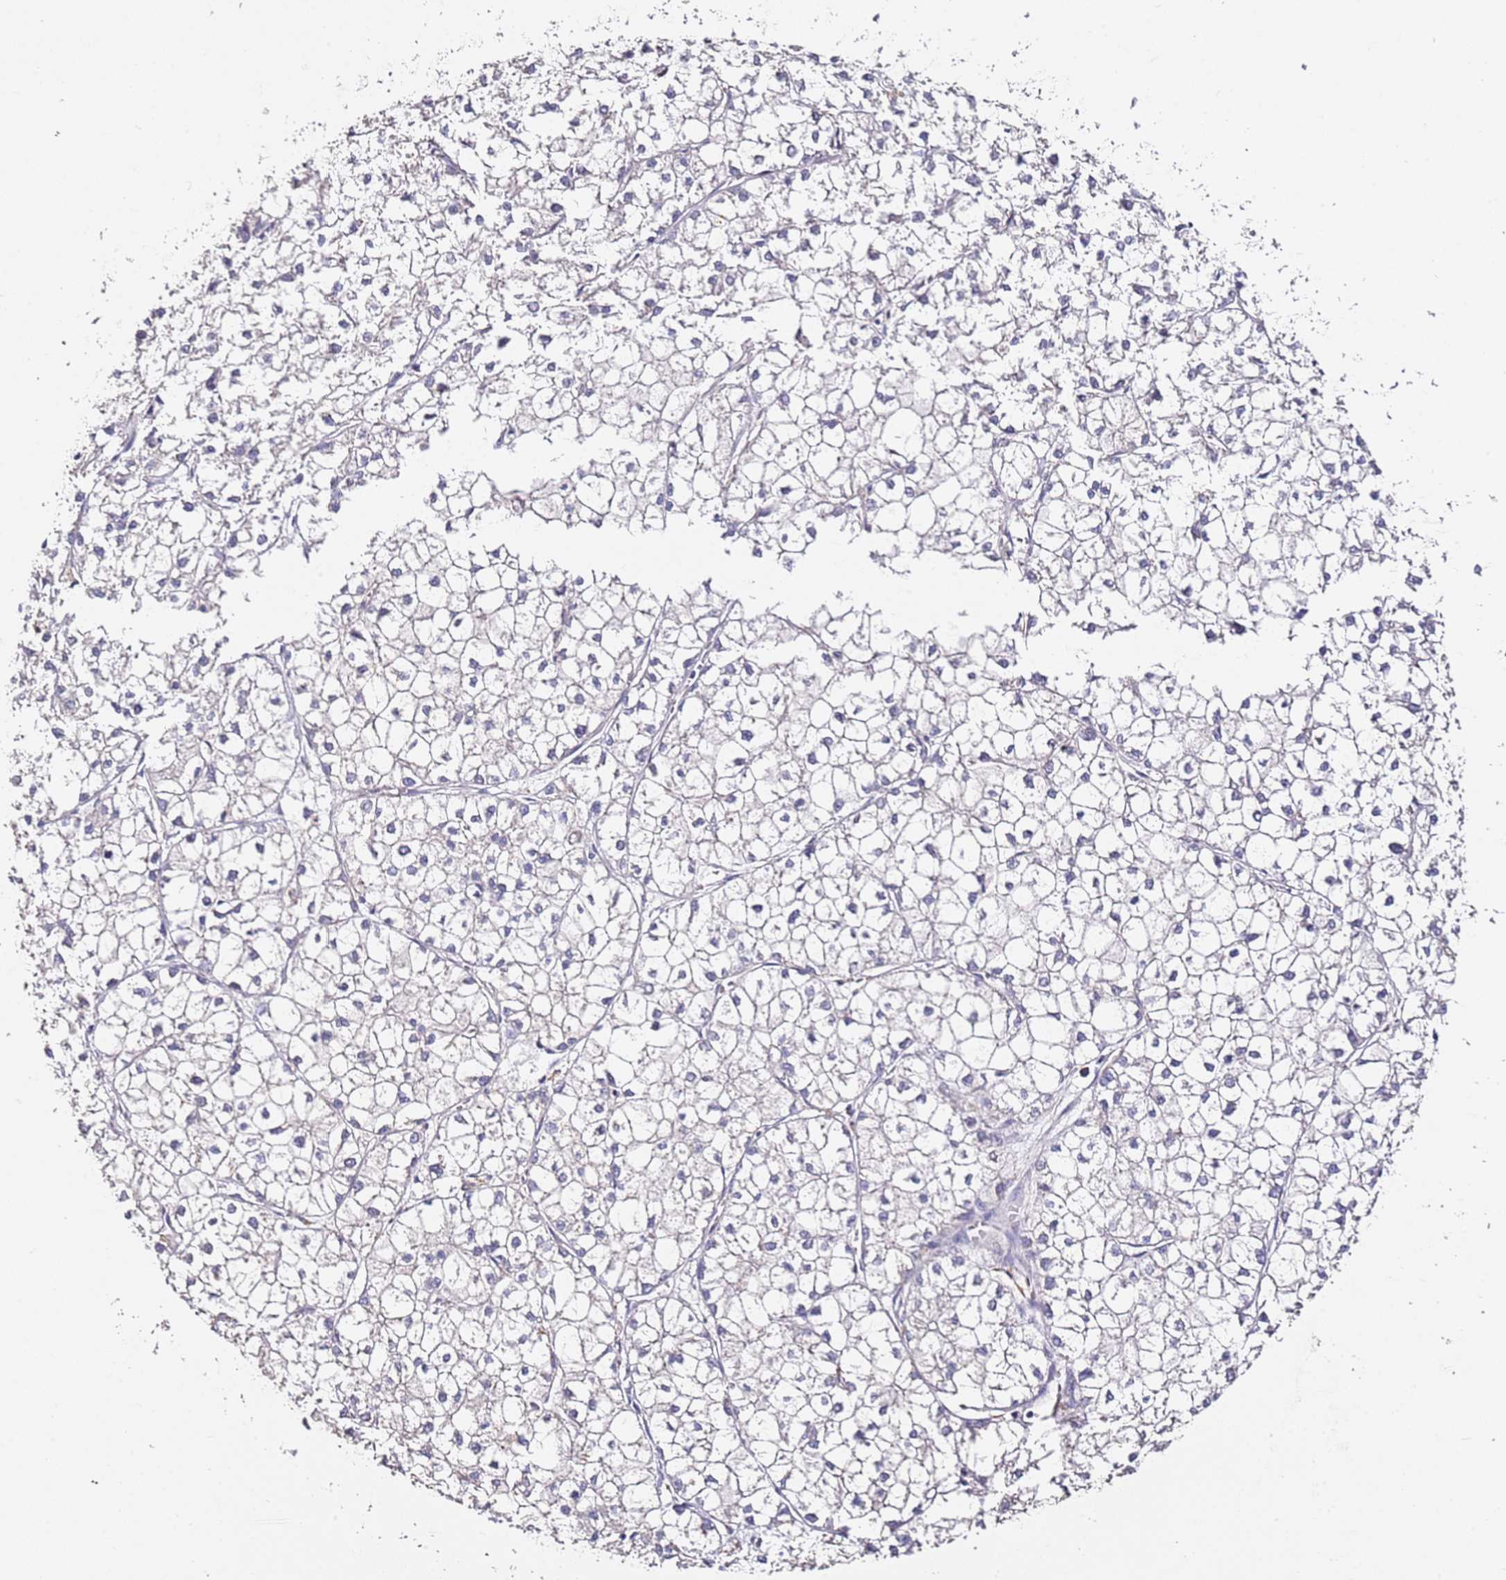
{"staining": {"intensity": "negative", "quantity": "none", "location": "none"}, "tissue": "liver cancer", "cell_type": "Tumor cells", "image_type": "cancer", "snomed": [{"axis": "morphology", "description": "Carcinoma, Hepatocellular, NOS"}, {"axis": "topography", "description": "Liver"}], "caption": "The IHC histopathology image has no significant staining in tumor cells of liver cancer (hepatocellular carcinoma) tissue.", "gene": "OR2B11", "patient": {"sex": "female", "age": 43}}